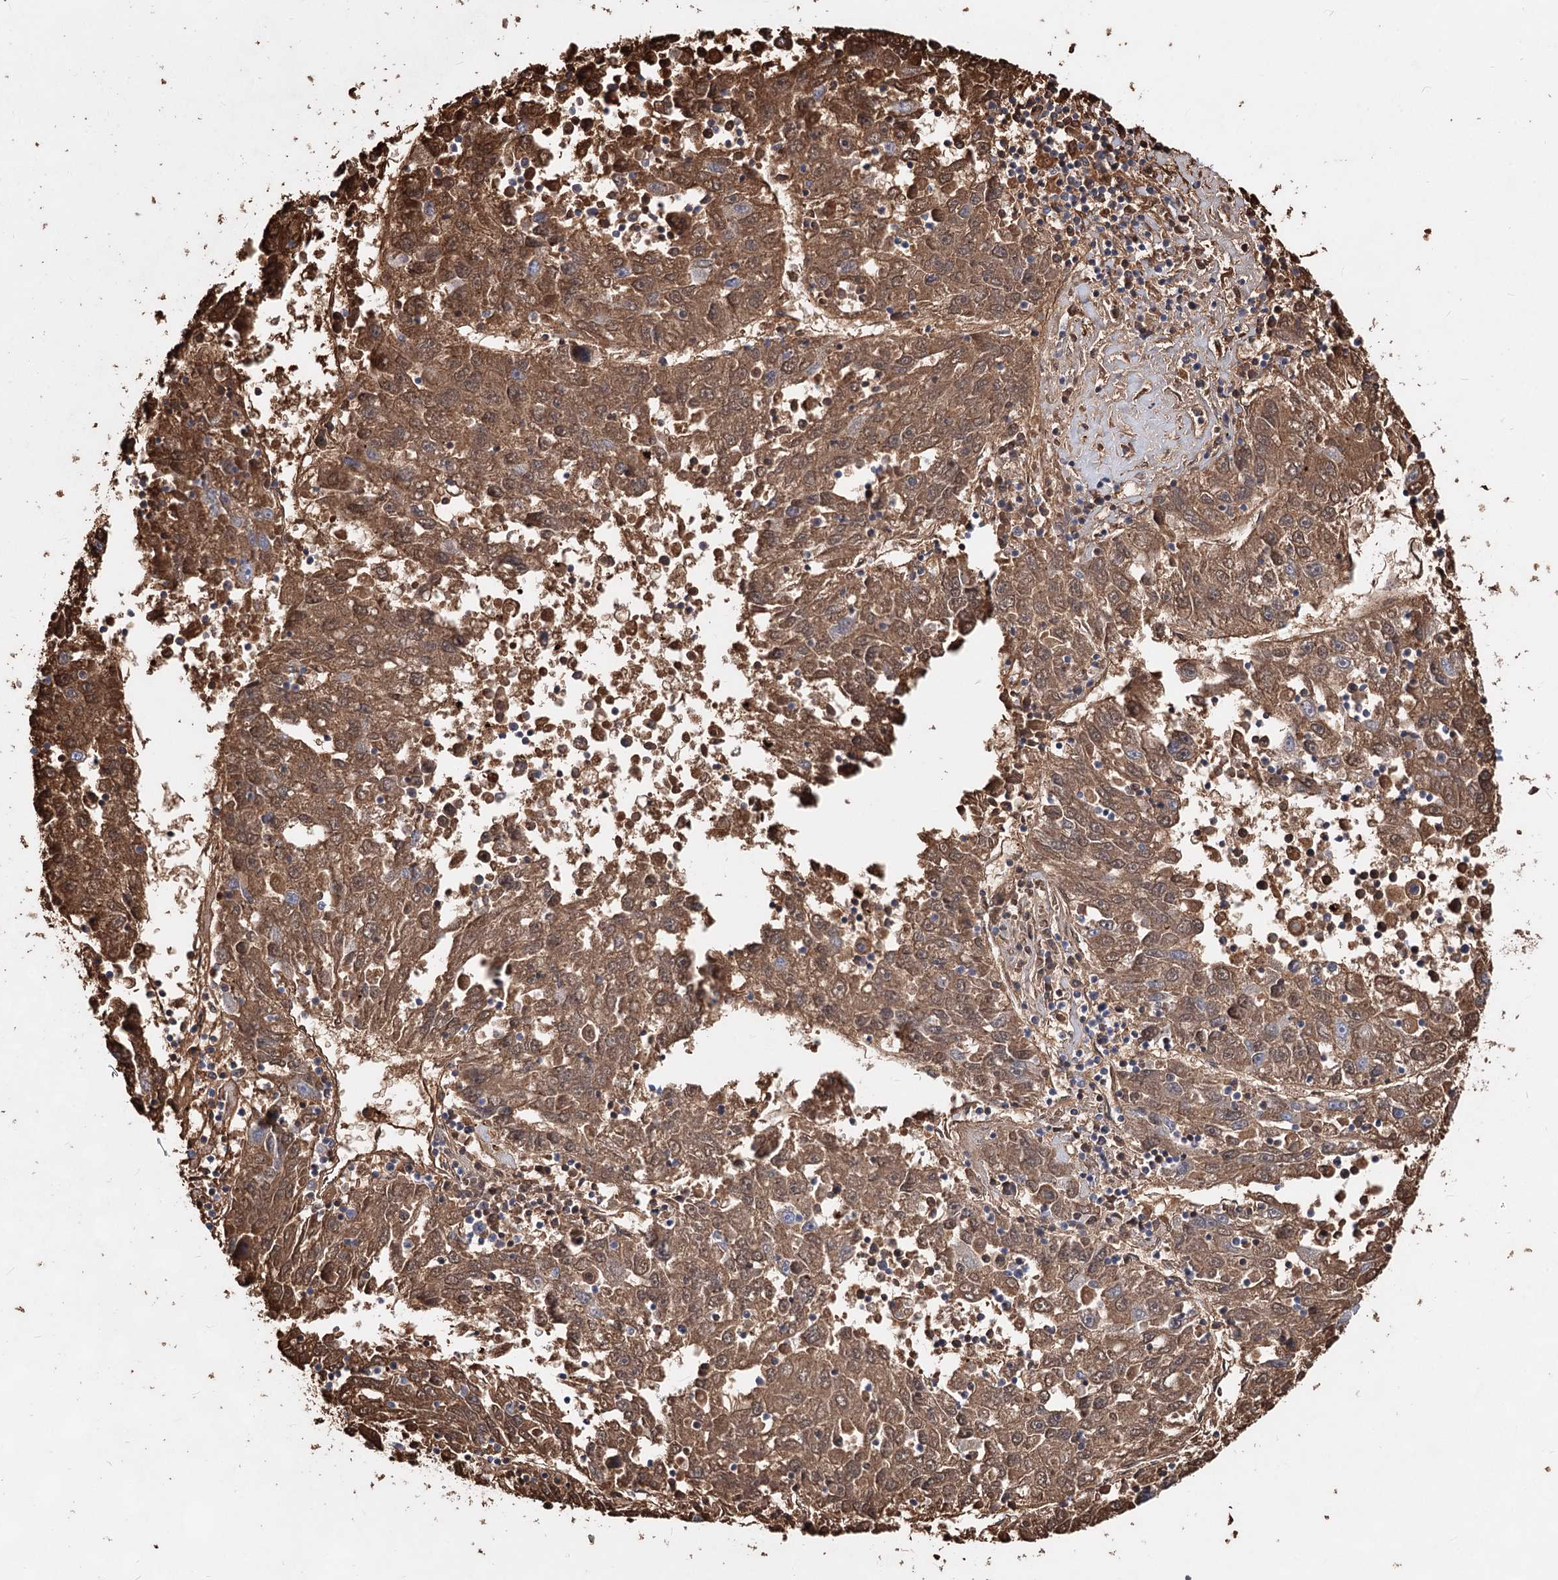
{"staining": {"intensity": "moderate", "quantity": ">75%", "location": "cytoplasmic/membranous"}, "tissue": "liver cancer", "cell_type": "Tumor cells", "image_type": "cancer", "snomed": [{"axis": "morphology", "description": "Carcinoma, Hepatocellular, NOS"}, {"axis": "topography", "description": "Liver"}], "caption": "Liver hepatocellular carcinoma stained with DAB immunohistochemistry (IHC) shows medium levels of moderate cytoplasmic/membranous positivity in approximately >75% of tumor cells.", "gene": "TASOR2", "patient": {"sex": "male", "age": 49}}